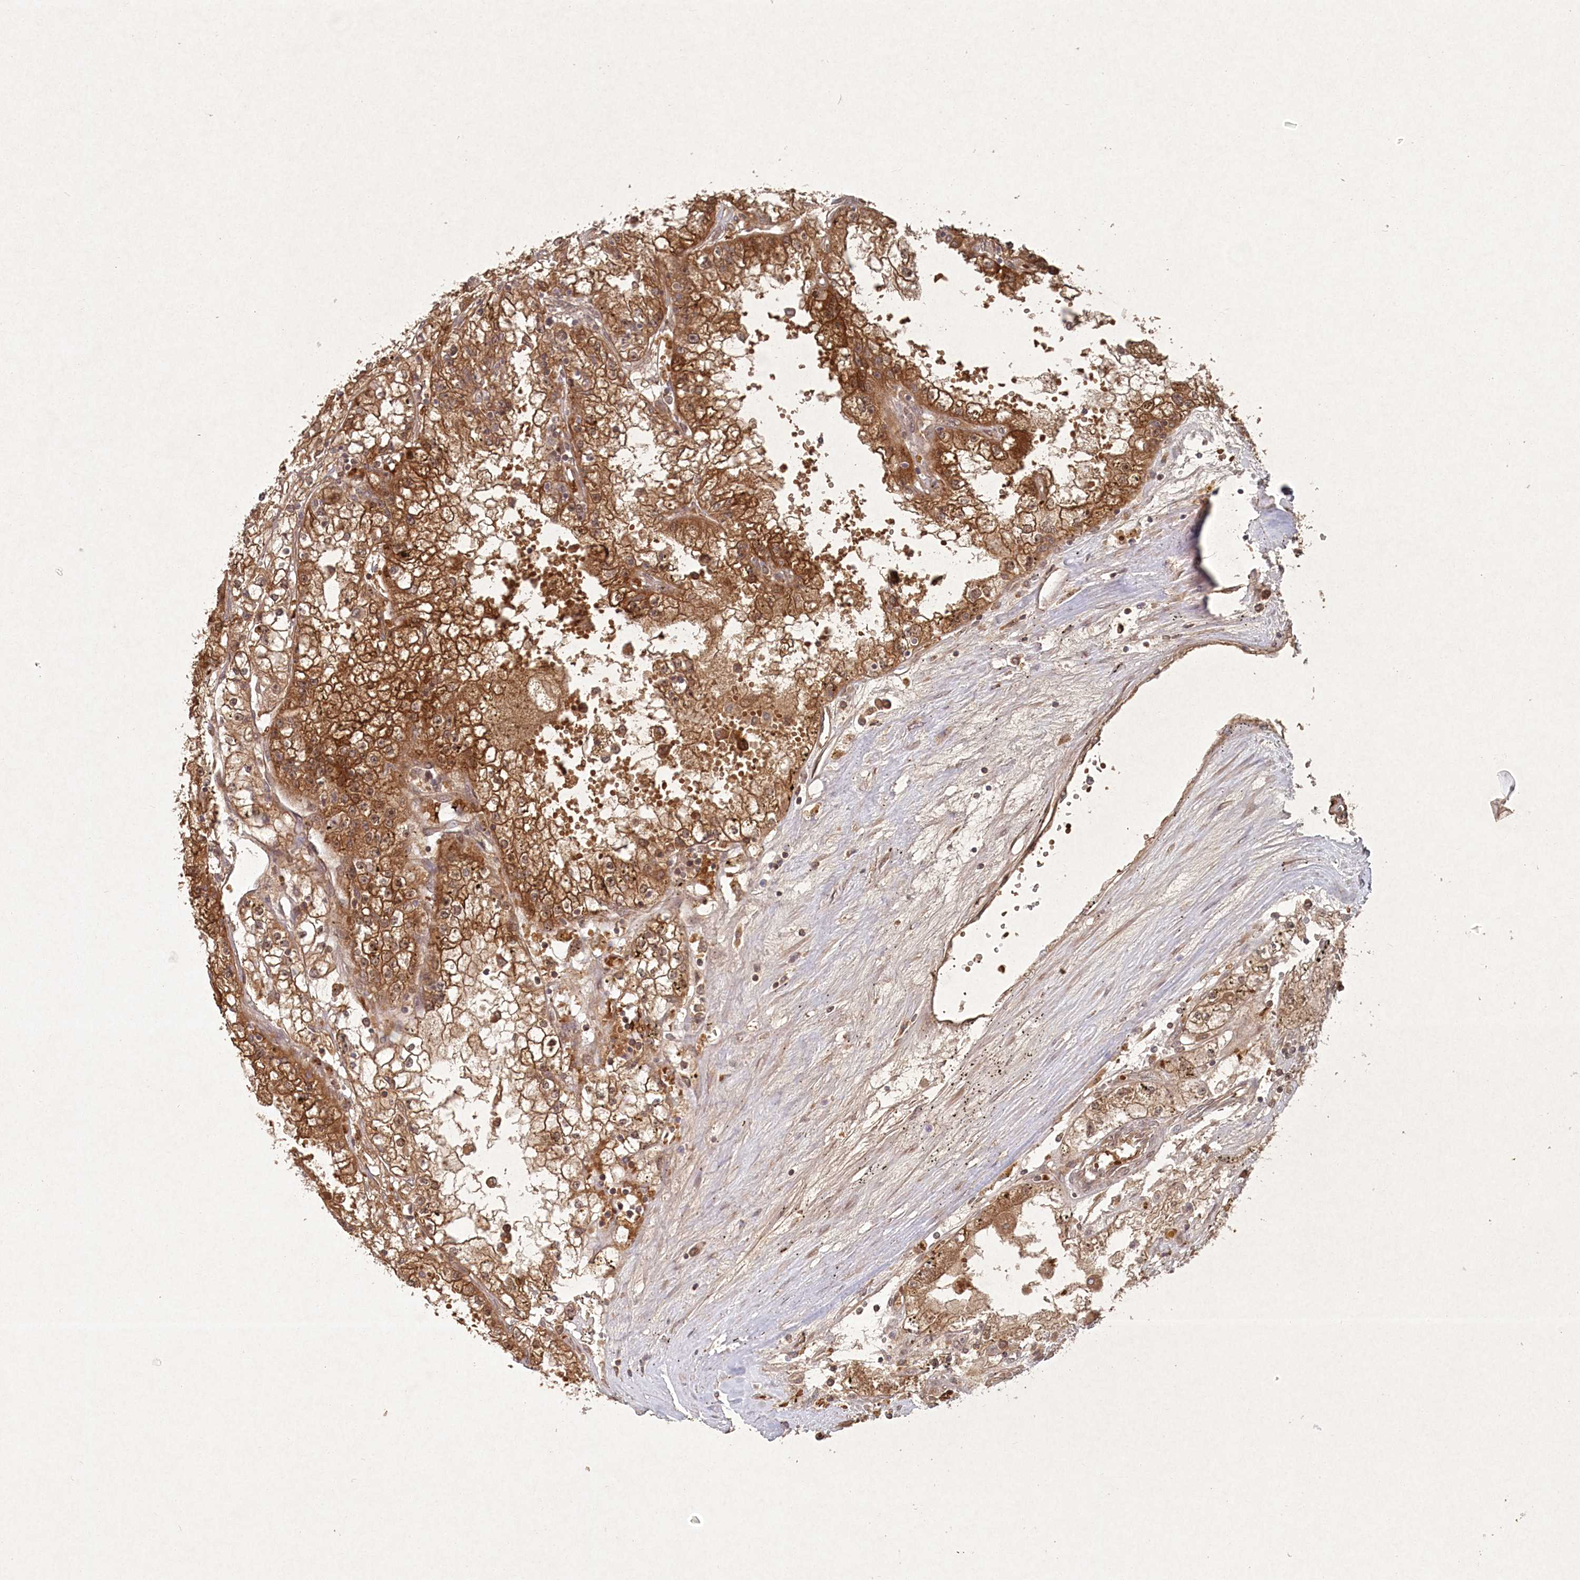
{"staining": {"intensity": "strong", "quantity": ">75%", "location": "cytoplasmic/membranous,nuclear"}, "tissue": "renal cancer", "cell_type": "Tumor cells", "image_type": "cancer", "snomed": [{"axis": "morphology", "description": "Adenocarcinoma, NOS"}, {"axis": "topography", "description": "Kidney"}], "caption": "This is an image of immunohistochemistry staining of renal adenocarcinoma, which shows strong staining in the cytoplasmic/membranous and nuclear of tumor cells.", "gene": "FBXL17", "patient": {"sex": "male", "age": 56}}